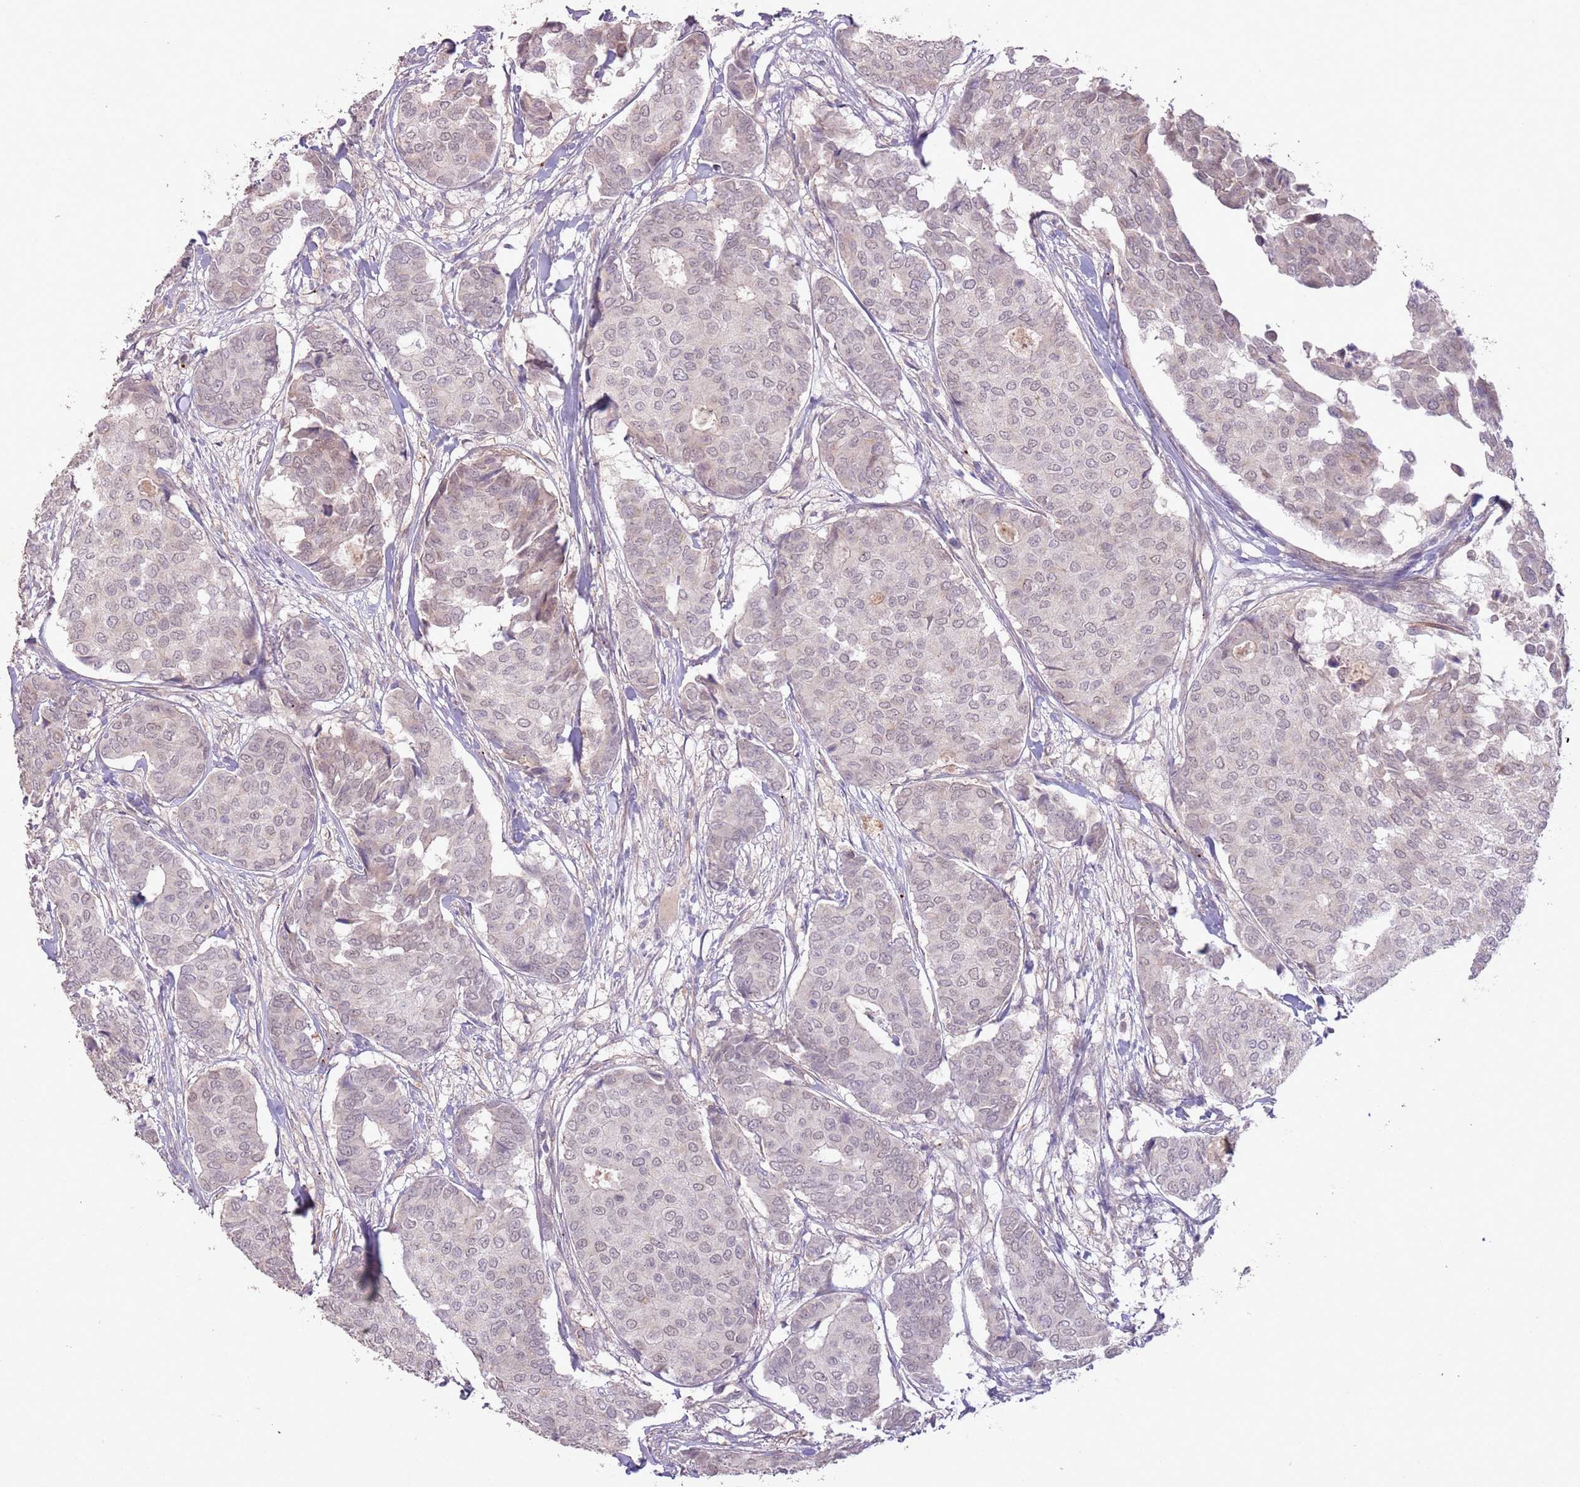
{"staining": {"intensity": "weak", "quantity": "<25%", "location": "nuclear"}, "tissue": "breast cancer", "cell_type": "Tumor cells", "image_type": "cancer", "snomed": [{"axis": "morphology", "description": "Duct carcinoma"}, {"axis": "topography", "description": "Breast"}], "caption": "This is a micrograph of immunohistochemistry (IHC) staining of breast cancer (invasive ductal carcinoma), which shows no positivity in tumor cells.", "gene": "CCNI", "patient": {"sex": "female", "age": 75}}